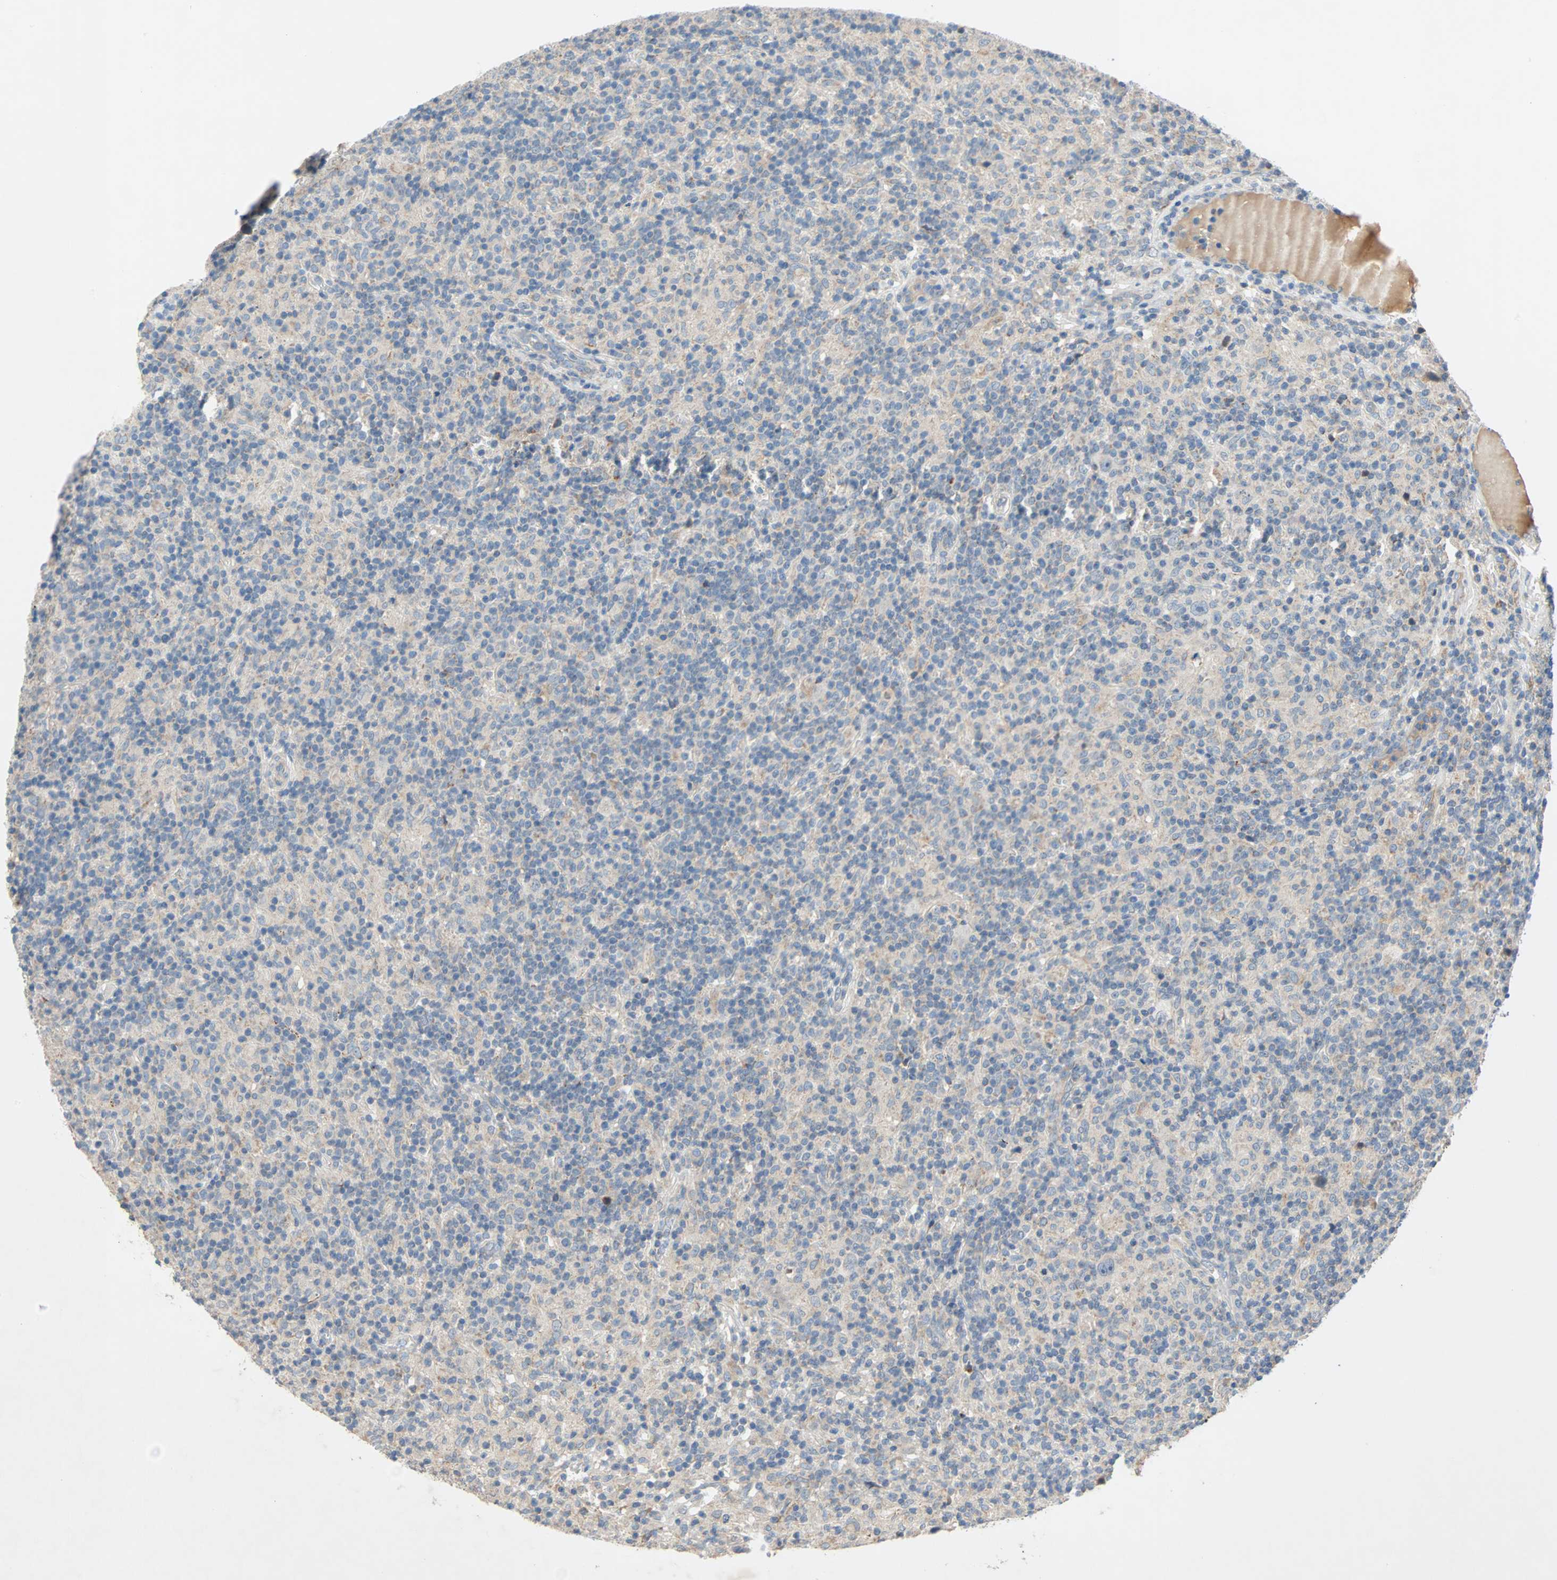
{"staining": {"intensity": "weak", "quantity": ">75%", "location": "cytoplasmic/membranous"}, "tissue": "lymphoma", "cell_type": "Tumor cells", "image_type": "cancer", "snomed": [{"axis": "morphology", "description": "Hodgkin's disease, NOS"}, {"axis": "topography", "description": "Lymph node"}], "caption": "This is an image of IHC staining of Hodgkin's disease, which shows weak expression in the cytoplasmic/membranous of tumor cells.", "gene": "XYLT1", "patient": {"sex": "male", "age": 70}}